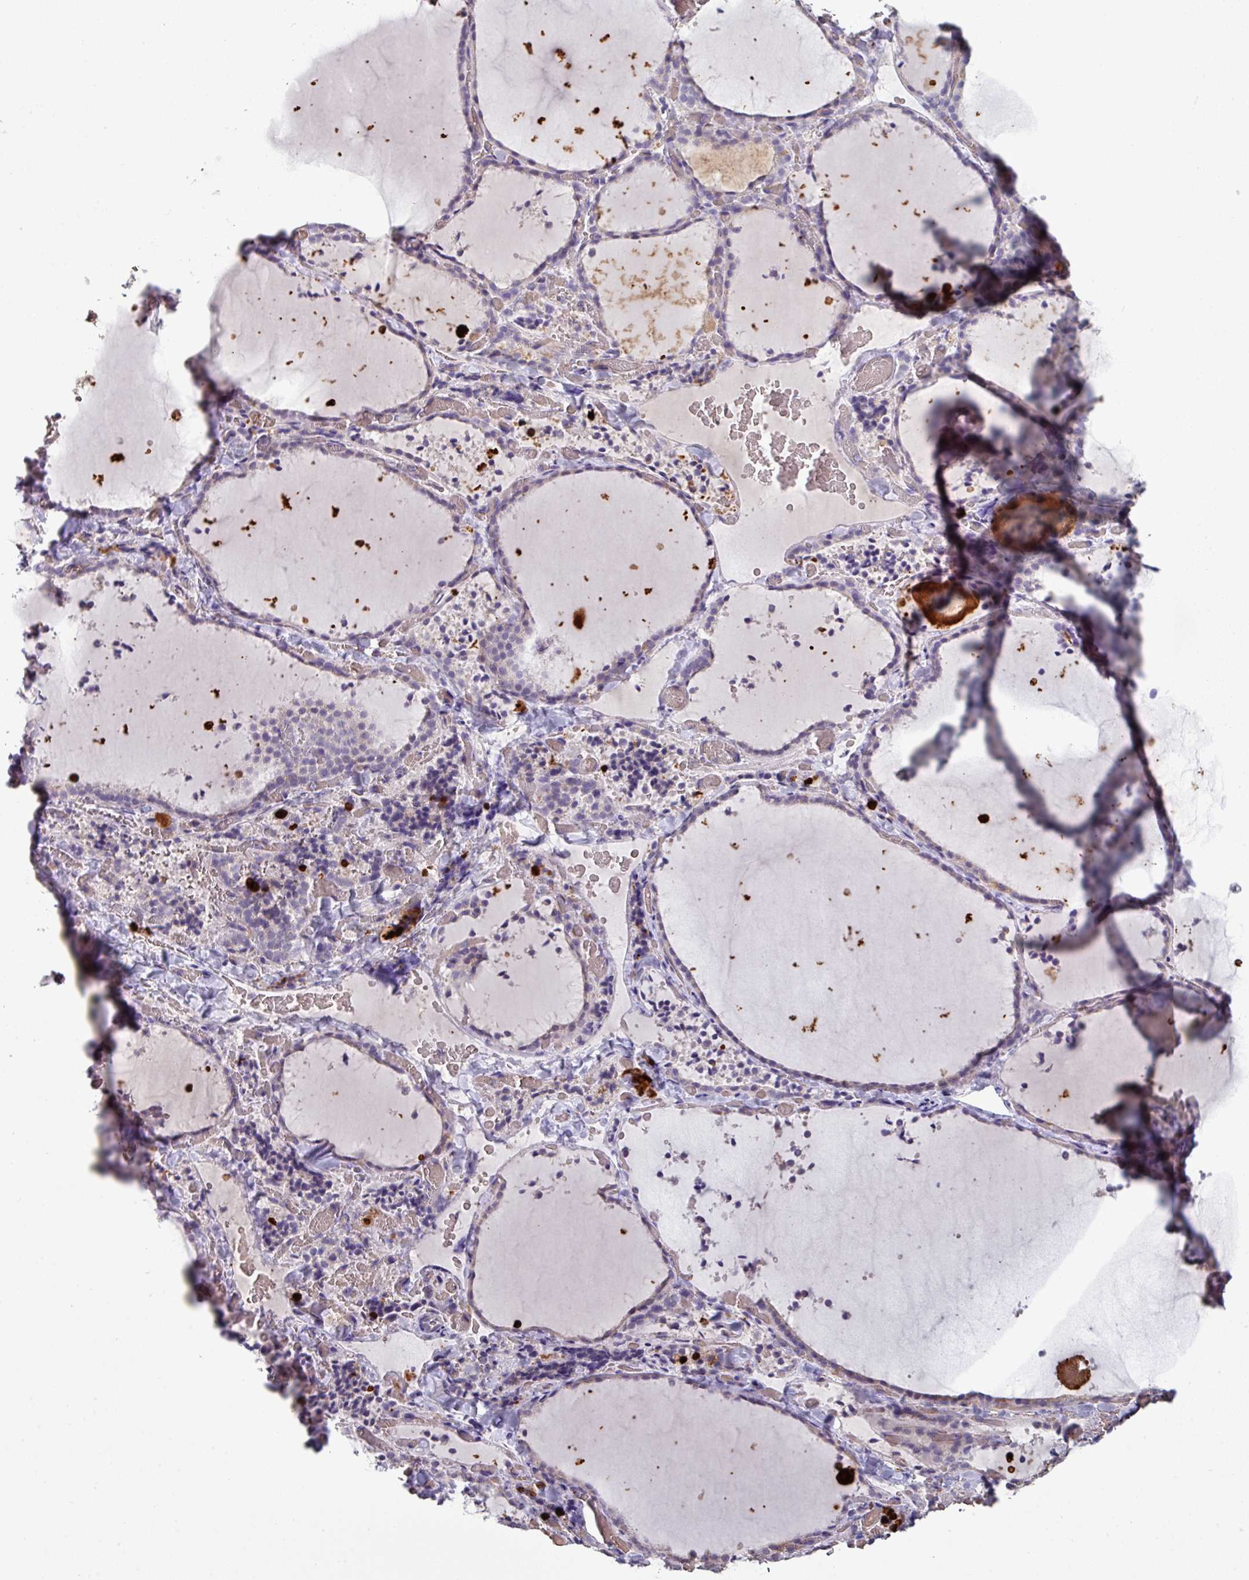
{"staining": {"intensity": "negative", "quantity": "none", "location": "none"}, "tissue": "thyroid gland", "cell_type": "Glandular cells", "image_type": "normal", "snomed": [{"axis": "morphology", "description": "Normal tissue, NOS"}, {"axis": "topography", "description": "Thyroid gland"}], "caption": "High magnification brightfield microscopy of normal thyroid gland stained with DAB (brown) and counterstained with hematoxylin (blue): glandular cells show no significant staining. (DAB (3,3'-diaminobenzidine) IHC with hematoxylin counter stain).", "gene": "NHSL2", "patient": {"sex": "female", "age": 22}}